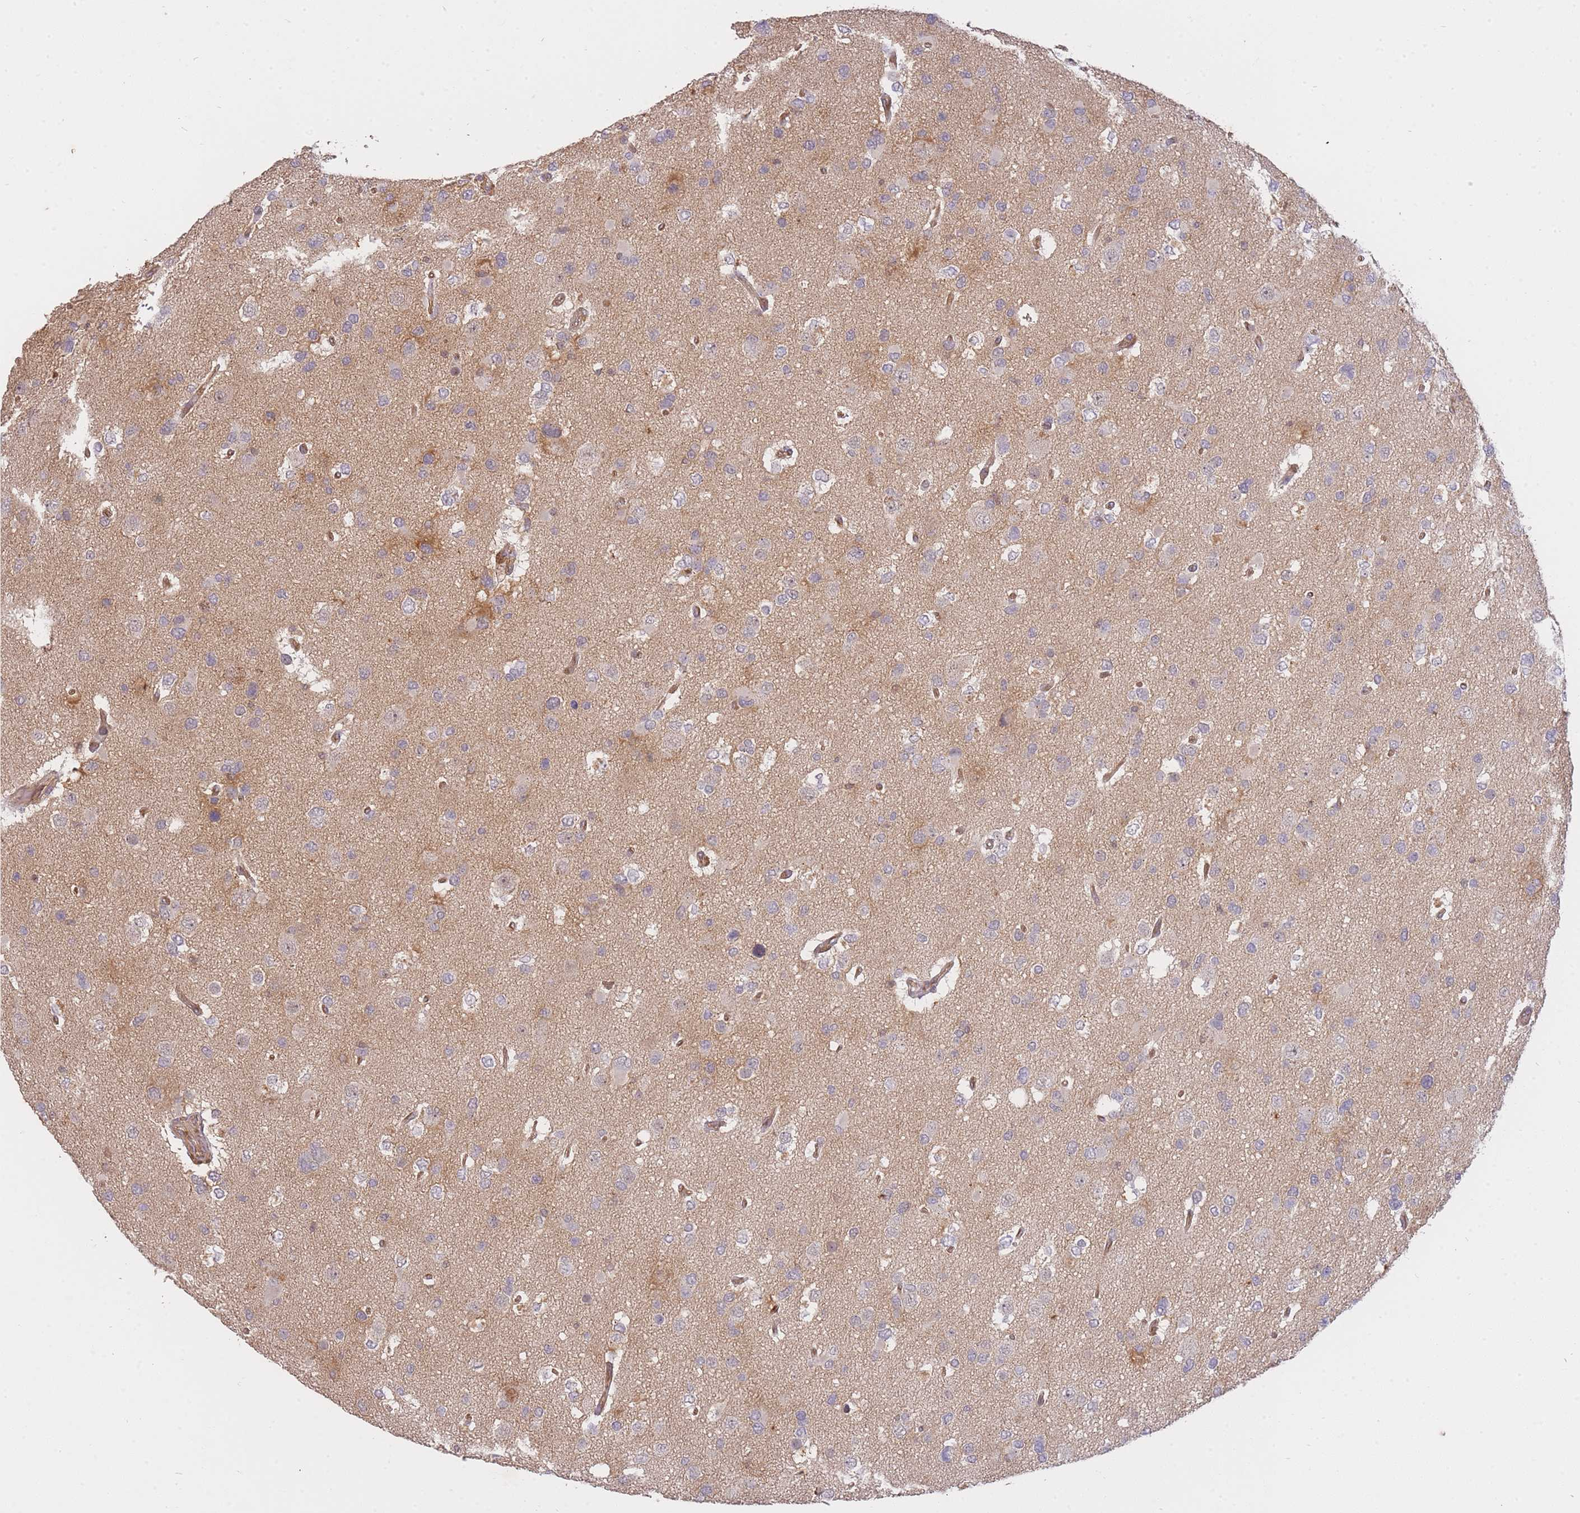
{"staining": {"intensity": "negative", "quantity": "none", "location": "none"}, "tissue": "glioma", "cell_type": "Tumor cells", "image_type": "cancer", "snomed": [{"axis": "morphology", "description": "Glioma, malignant, High grade"}, {"axis": "topography", "description": "Brain"}], "caption": "DAB immunohistochemical staining of malignant glioma (high-grade) exhibits no significant expression in tumor cells.", "gene": "ST8SIA4", "patient": {"sex": "male", "age": 53}}